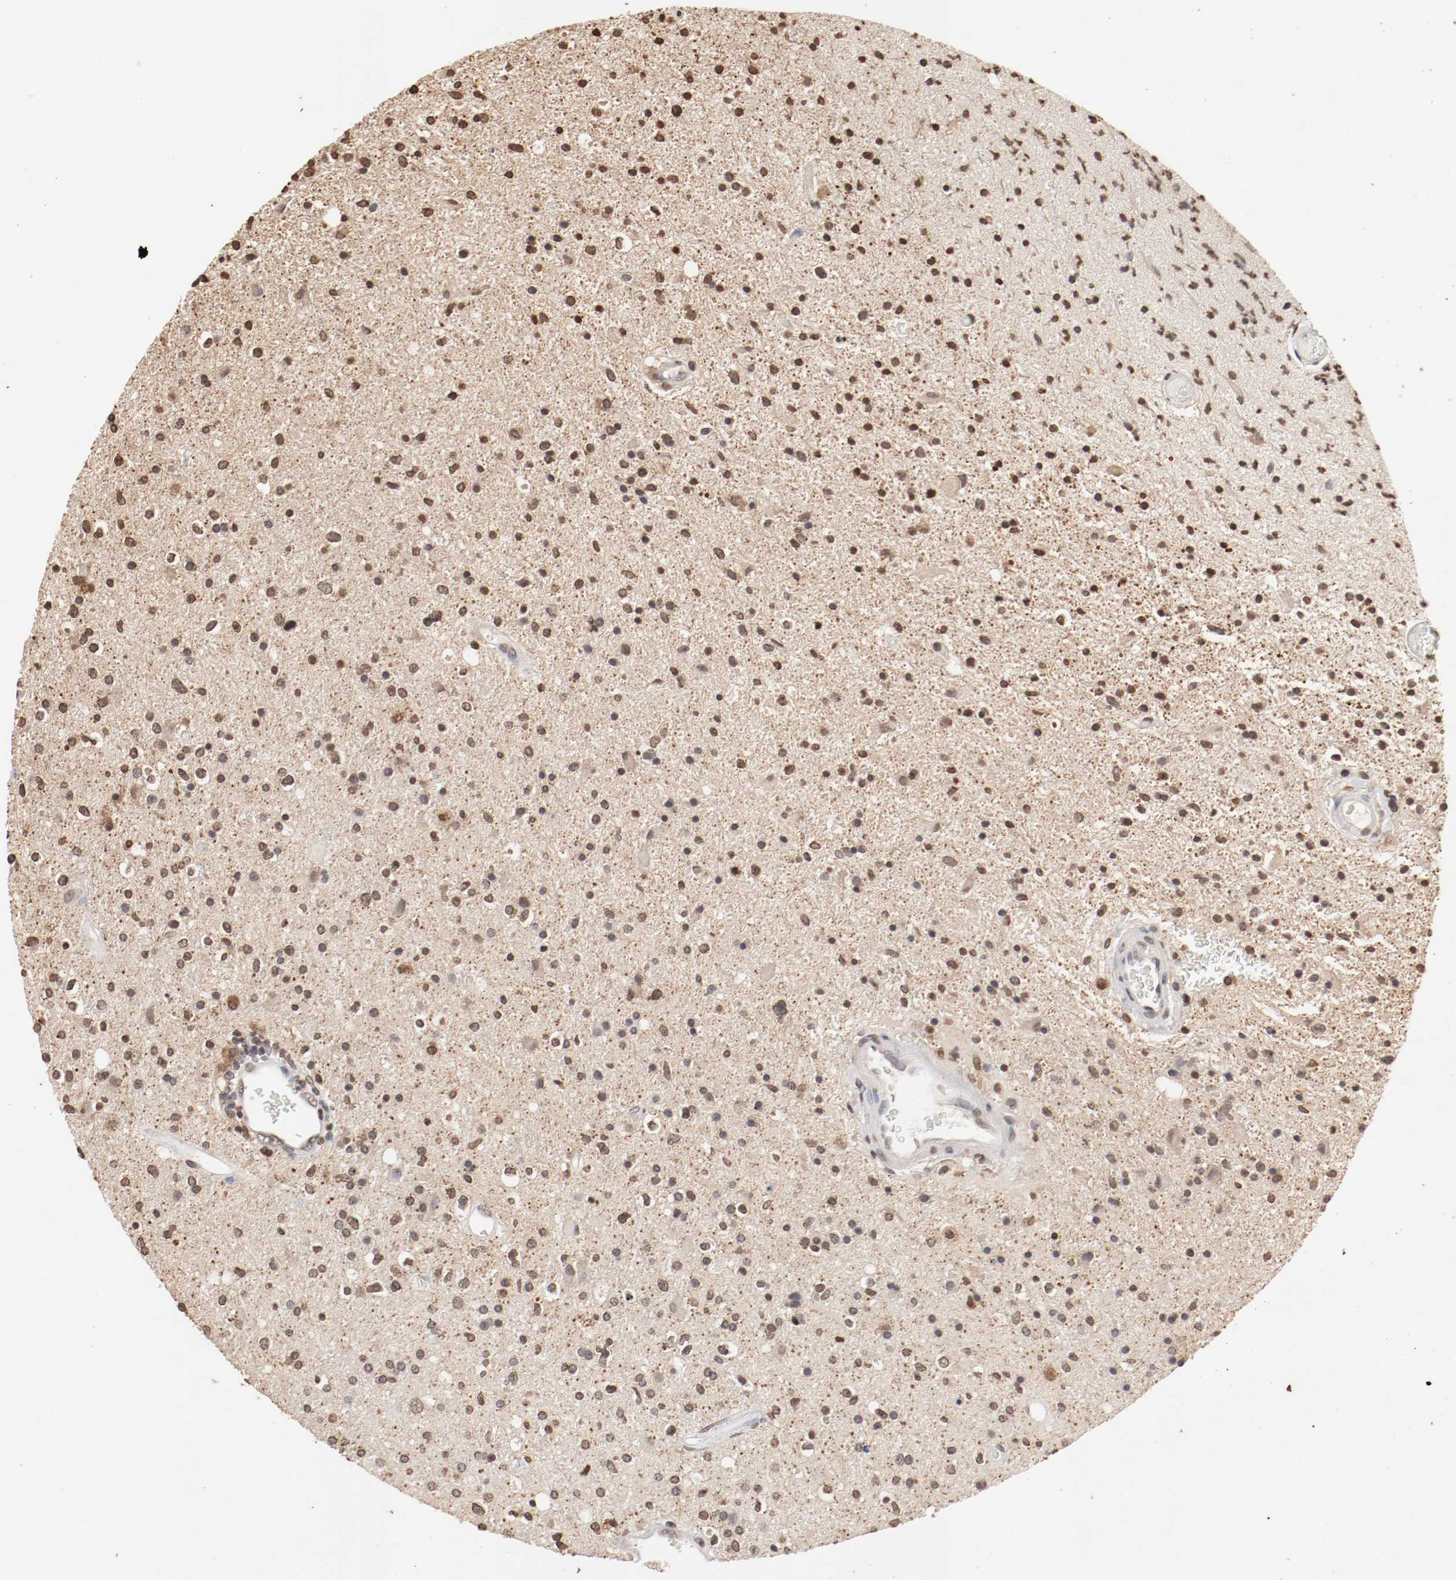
{"staining": {"intensity": "moderate", "quantity": ">75%", "location": "nuclear"}, "tissue": "glioma", "cell_type": "Tumor cells", "image_type": "cancer", "snomed": [{"axis": "morphology", "description": "Glioma, malignant, High grade"}, {"axis": "topography", "description": "Brain"}], "caption": "Human high-grade glioma (malignant) stained with a brown dye demonstrates moderate nuclear positive staining in approximately >75% of tumor cells.", "gene": "WASL", "patient": {"sex": "male", "age": 33}}